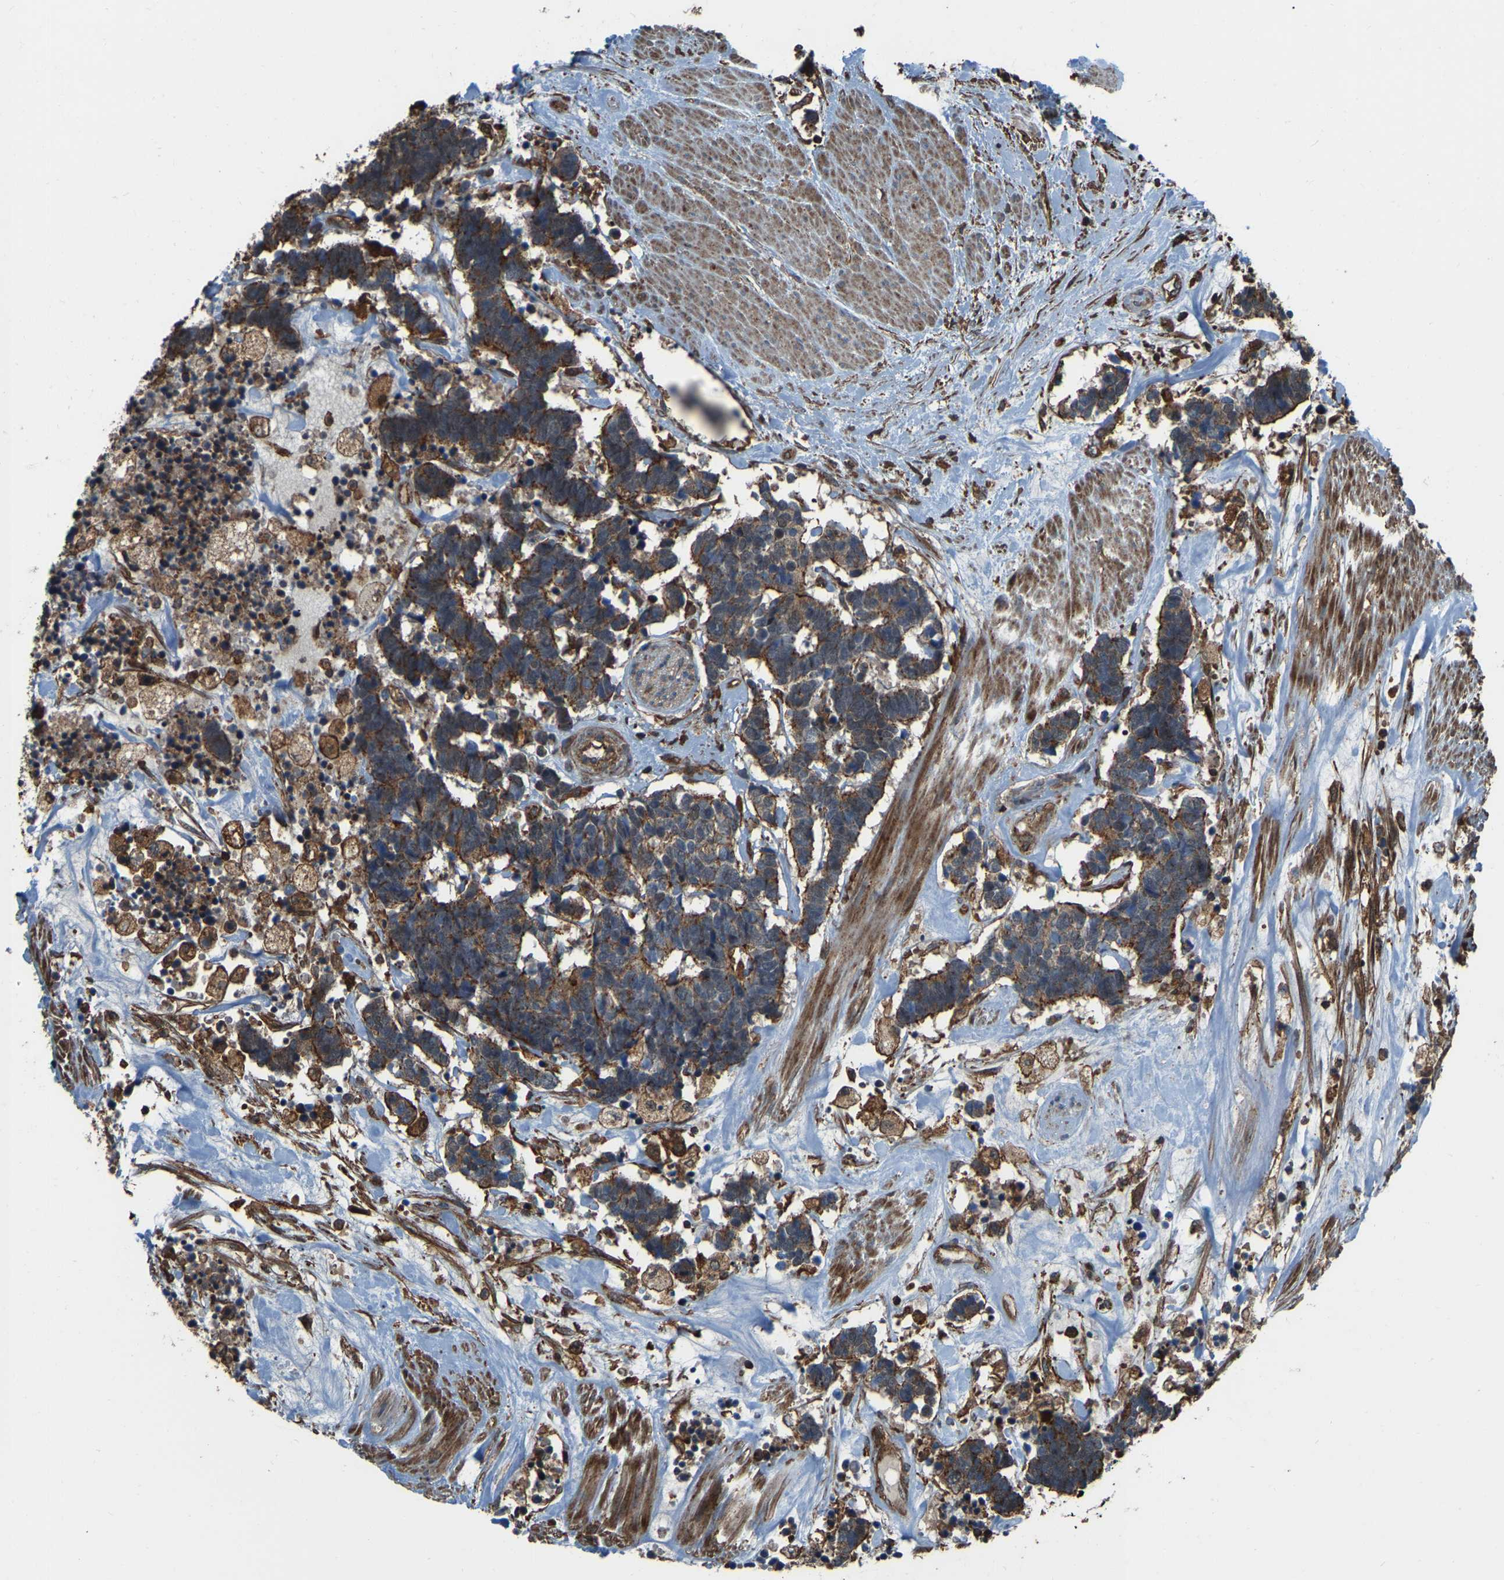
{"staining": {"intensity": "moderate", "quantity": ">75%", "location": "cytoplasmic/membranous"}, "tissue": "carcinoid", "cell_type": "Tumor cells", "image_type": "cancer", "snomed": [{"axis": "morphology", "description": "Carcinoma, NOS"}, {"axis": "morphology", "description": "Carcinoid, malignant, NOS"}, {"axis": "topography", "description": "Urinary bladder"}], "caption": "Malignant carcinoid stained for a protein (brown) exhibits moderate cytoplasmic/membranous positive positivity in approximately >75% of tumor cells.", "gene": "SAMD9L", "patient": {"sex": "male", "age": 57}}